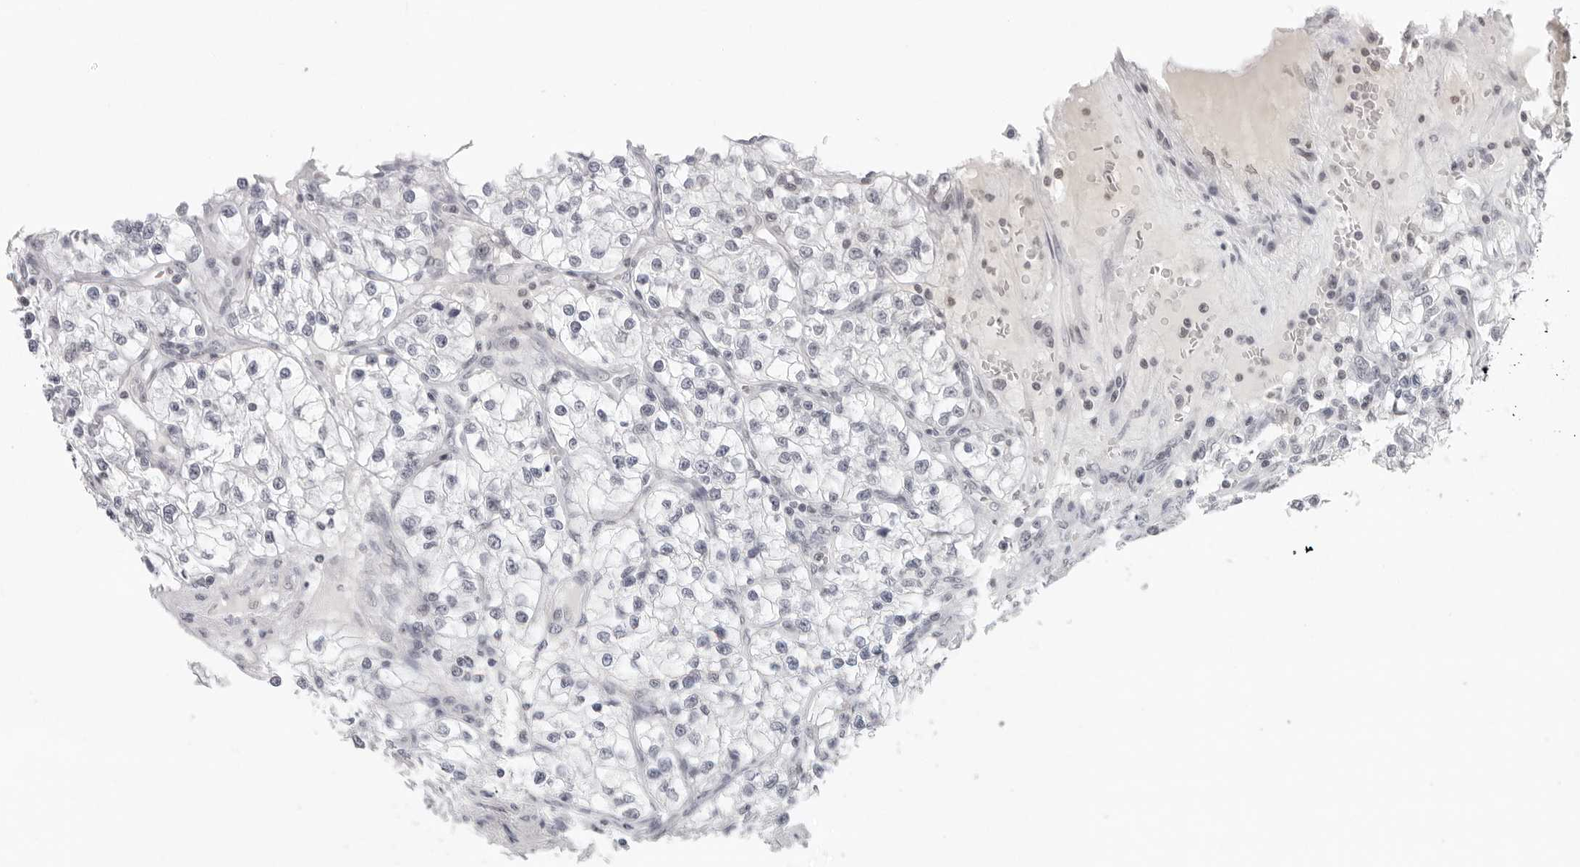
{"staining": {"intensity": "negative", "quantity": "none", "location": "none"}, "tissue": "renal cancer", "cell_type": "Tumor cells", "image_type": "cancer", "snomed": [{"axis": "morphology", "description": "Adenocarcinoma, NOS"}, {"axis": "topography", "description": "Kidney"}], "caption": "Tumor cells show no significant protein staining in adenocarcinoma (renal).", "gene": "FLG2", "patient": {"sex": "female", "age": 57}}